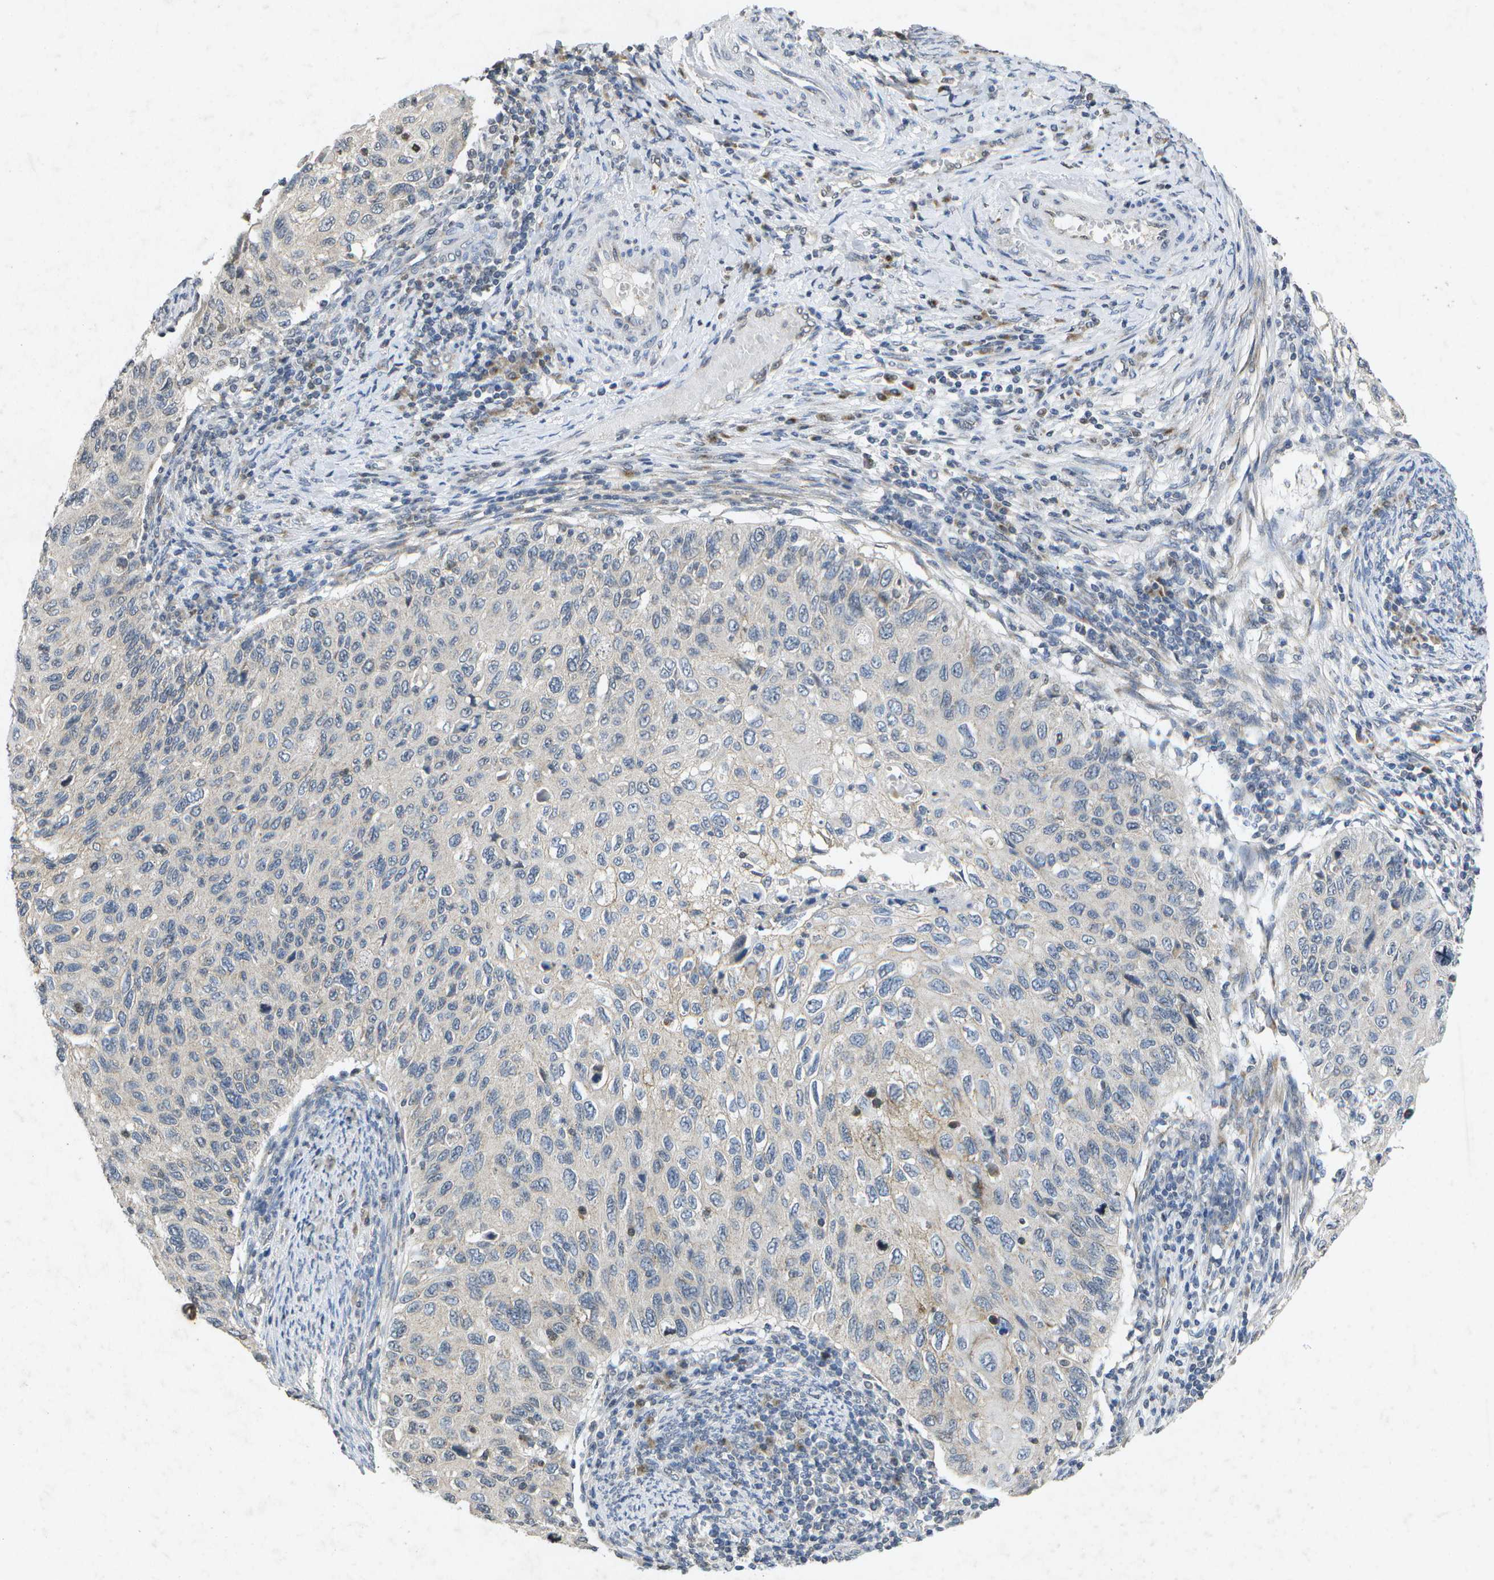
{"staining": {"intensity": "negative", "quantity": "none", "location": "none"}, "tissue": "cervical cancer", "cell_type": "Tumor cells", "image_type": "cancer", "snomed": [{"axis": "morphology", "description": "Squamous cell carcinoma, NOS"}, {"axis": "topography", "description": "Cervix"}], "caption": "Tumor cells show no significant protein positivity in cervical cancer.", "gene": "KDELR1", "patient": {"sex": "female", "age": 70}}